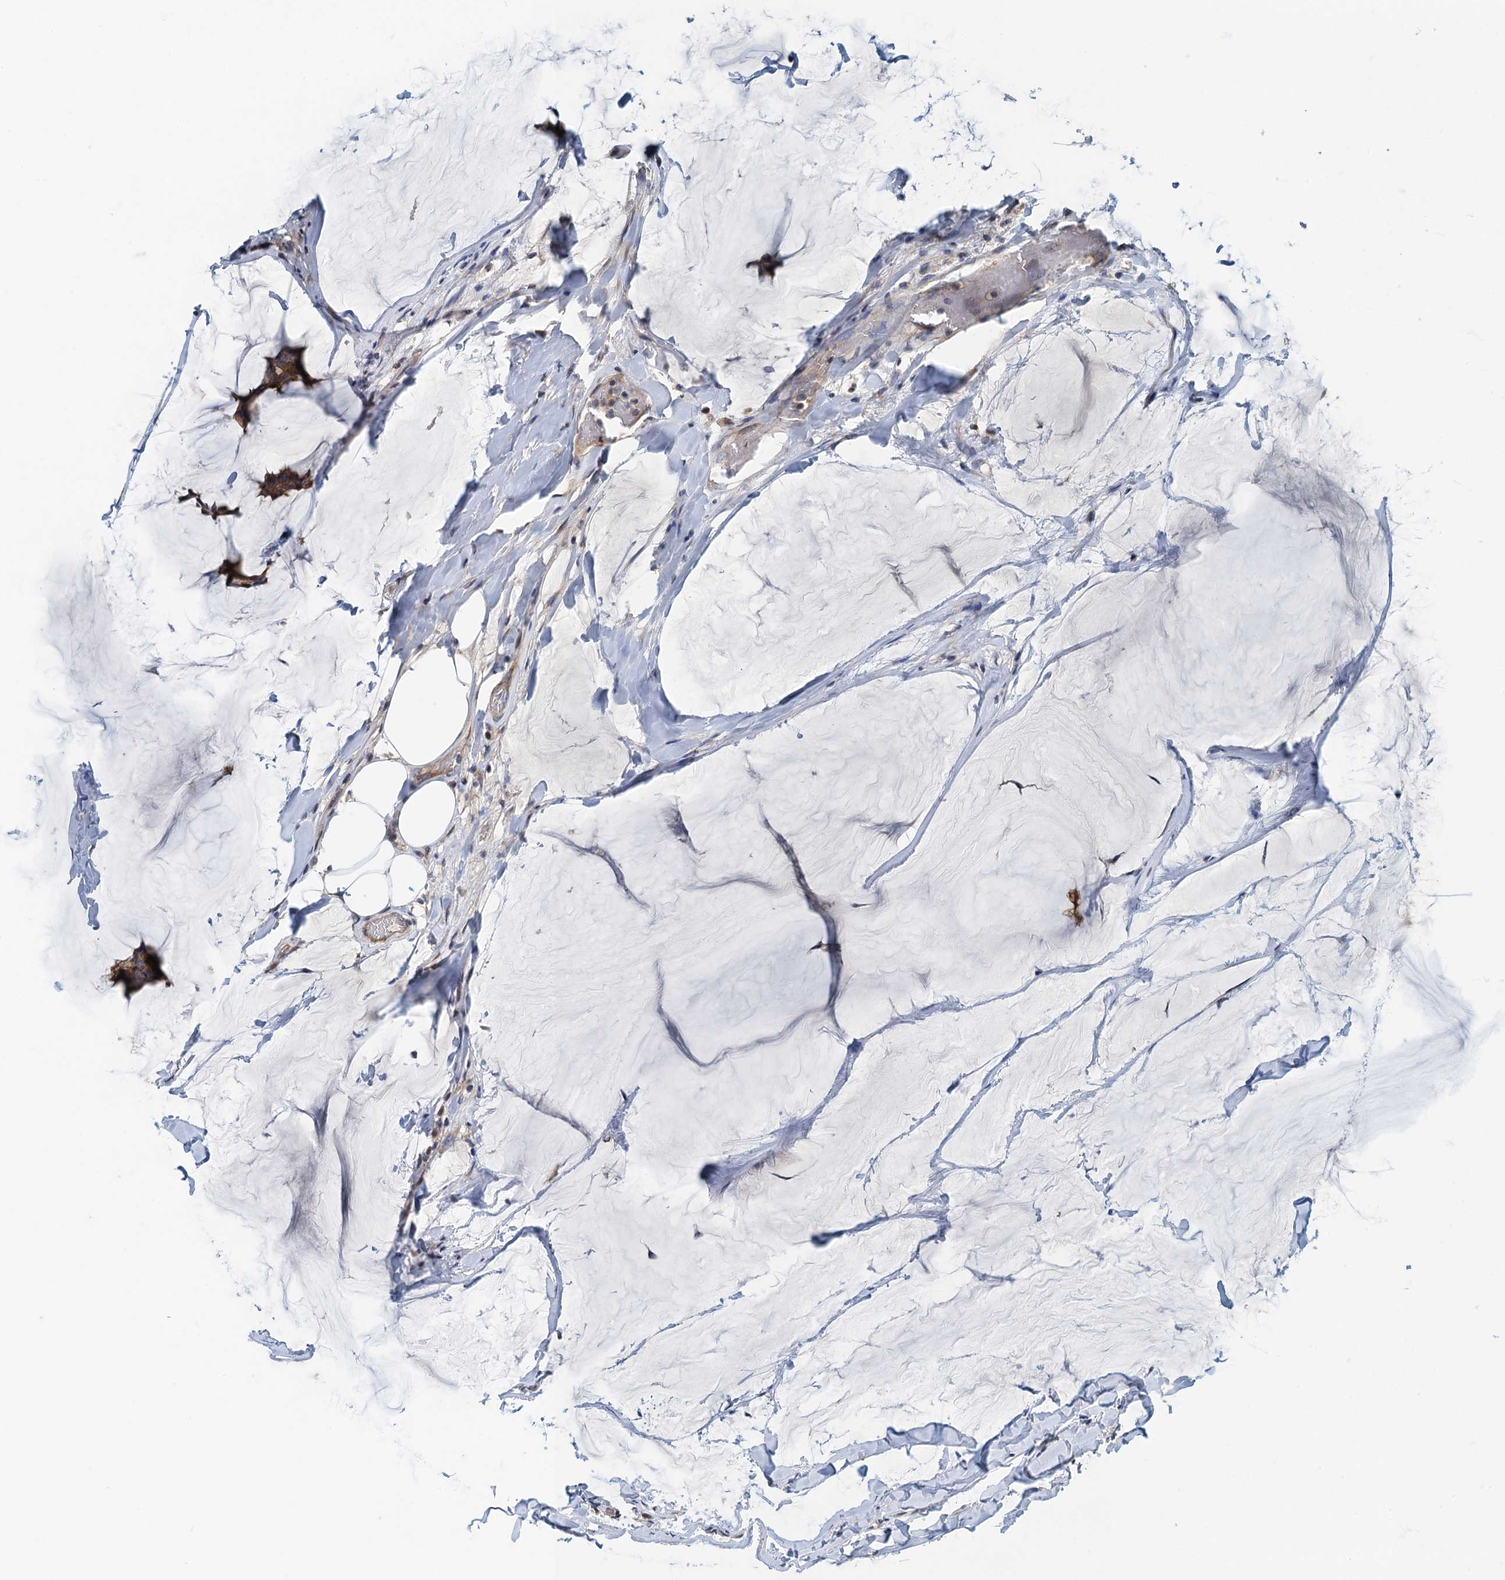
{"staining": {"intensity": "moderate", "quantity": "25%-75%", "location": "cytoplasmic/membranous"}, "tissue": "breast cancer", "cell_type": "Tumor cells", "image_type": "cancer", "snomed": [{"axis": "morphology", "description": "Duct carcinoma"}, {"axis": "topography", "description": "Breast"}], "caption": "Approximately 25%-75% of tumor cells in human breast cancer exhibit moderate cytoplasmic/membranous protein staining as visualized by brown immunohistochemical staining.", "gene": "NBEA", "patient": {"sex": "female", "age": 93}}